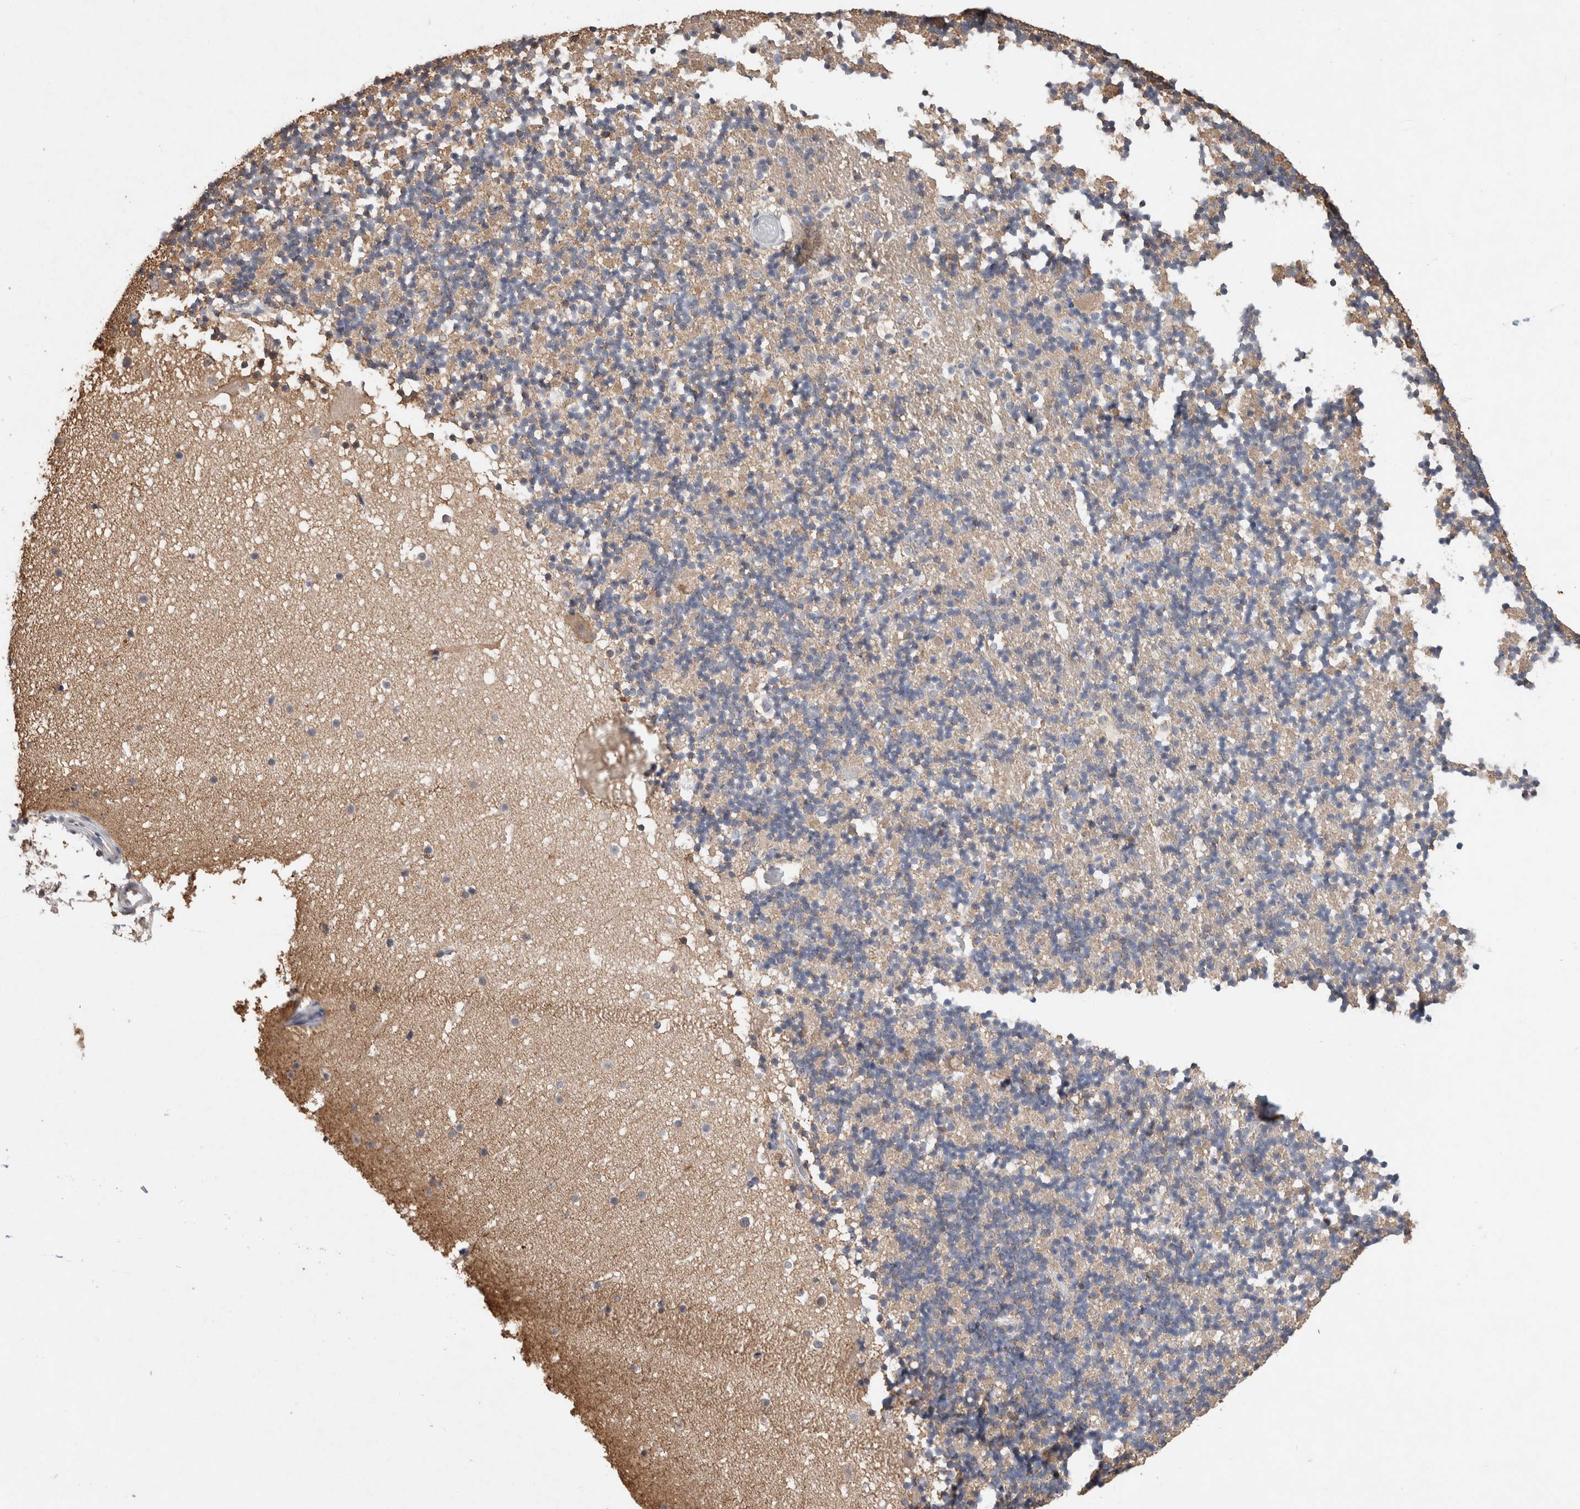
{"staining": {"intensity": "negative", "quantity": "none", "location": "none"}, "tissue": "cerebellum", "cell_type": "Cells in granular layer", "image_type": "normal", "snomed": [{"axis": "morphology", "description": "Normal tissue, NOS"}, {"axis": "topography", "description": "Cerebellum"}], "caption": "Immunohistochemistry (IHC) of normal cerebellum shows no expression in cells in granular layer. The staining is performed using DAB brown chromogen with nuclei counter-stained in using hematoxylin.", "gene": "FABP7", "patient": {"sex": "male", "age": 57}}